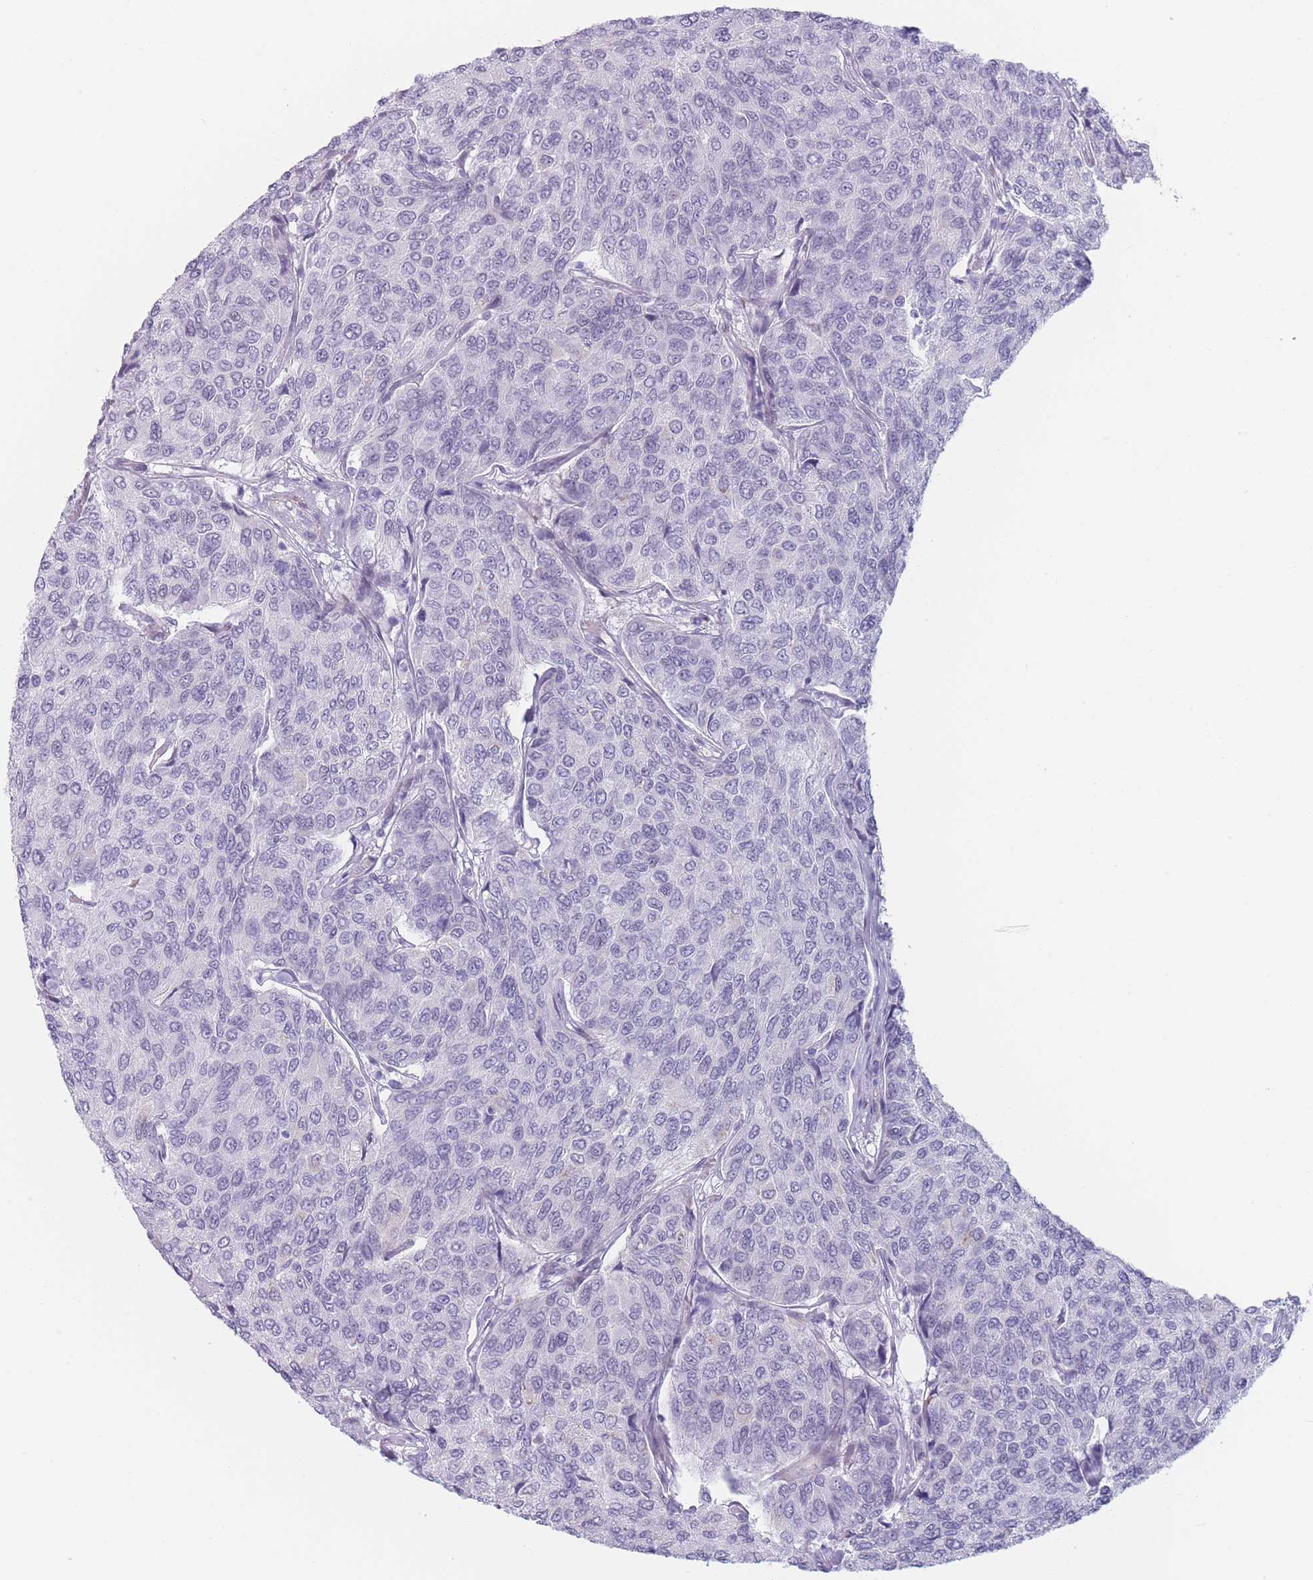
{"staining": {"intensity": "negative", "quantity": "none", "location": "none"}, "tissue": "breast cancer", "cell_type": "Tumor cells", "image_type": "cancer", "snomed": [{"axis": "morphology", "description": "Duct carcinoma"}, {"axis": "topography", "description": "Breast"}], "caption": "IHC of human breast cancer shows no staining in tumor cells.", "gene": "IFNA6", "patient": {"sex": "female", "age": 55}}